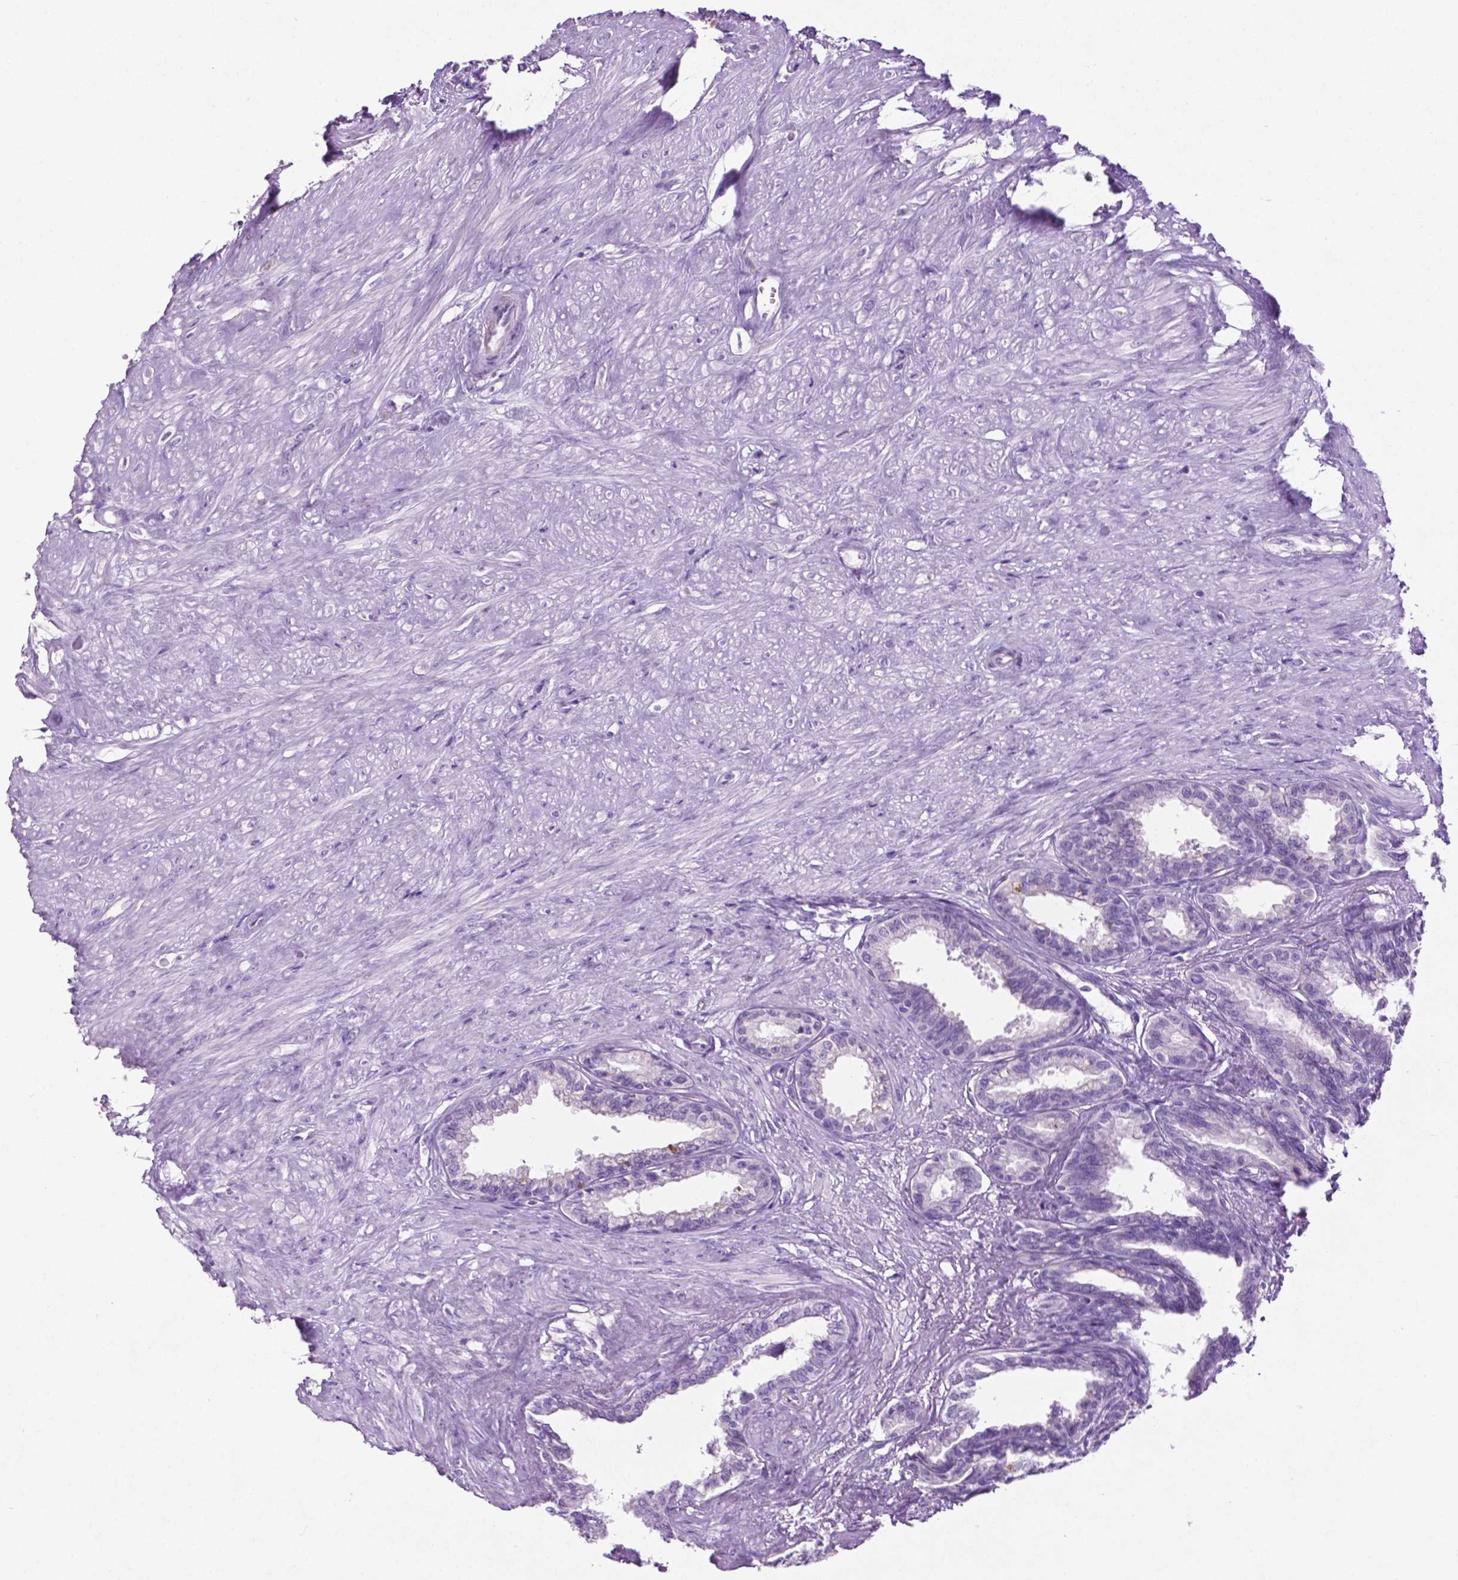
{"staining": {"intensity": "negative", "quantity": "none", "location": "none"}, "tissue": "seminal vesicle", "cell_type": "Glandular cells", "image_type": "normal", "snomed": [{"axis": "morphology", "description": "Normal tissue, NOS"}, {"axis": "morphology", "description": "Urothelial carcinoma, NOS"}, {"axis": "topography", "description": "Urinary bladder"}, {"axis": "topography", "description": "Seminal veicle"}], "caption": "Micrograph shows no protein staining in glandular cells of benign seminal vesicle. (DAB (3,3'-diaminobenzidine) IHC visualized using brightfield microscopy, high magnification).", "gene": "PHGR1", "patient": {"sex": "male", "age": 76}}